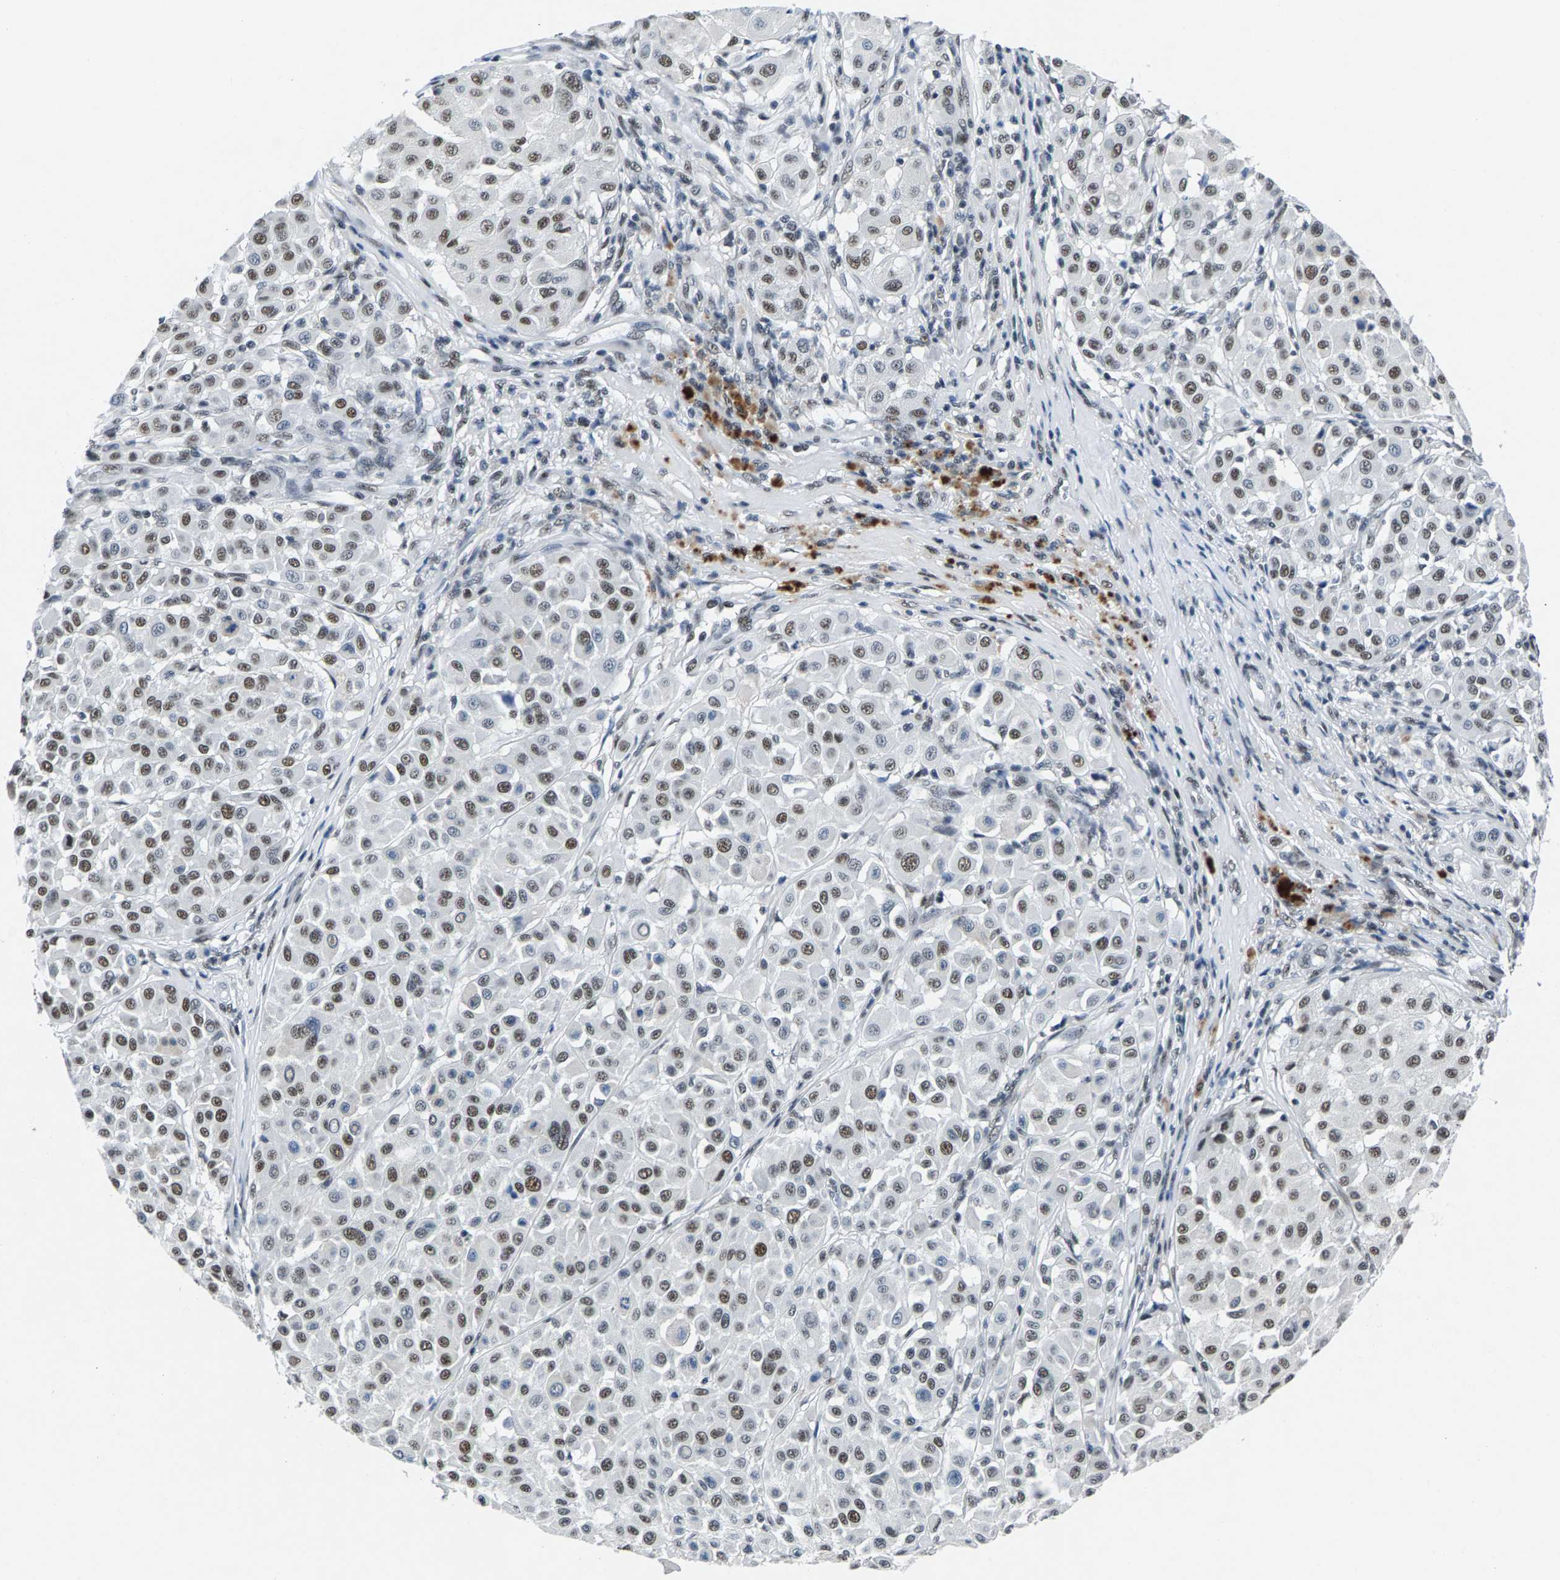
{"staining": {"intensity": "moderate", "quantity": ">75%", "location": "nuclear"}, "tissue": "melanoma", "cell_type": "Tumor cells", "image_type": "cancer", "snomed": [{"axis": "morphology", "description": "Malignant melanoma, Metastatic site"}, {"axis": "topography", "description": "Soft tissue"}], "caption": "Moderate nuclear positivity for a protein is present in about >75% of tumor cells of malignant melanoma (metastatic site) using immunohistochemistry.", "gene": "ATF2", "patient": {"sex": "male", "age": 41}}